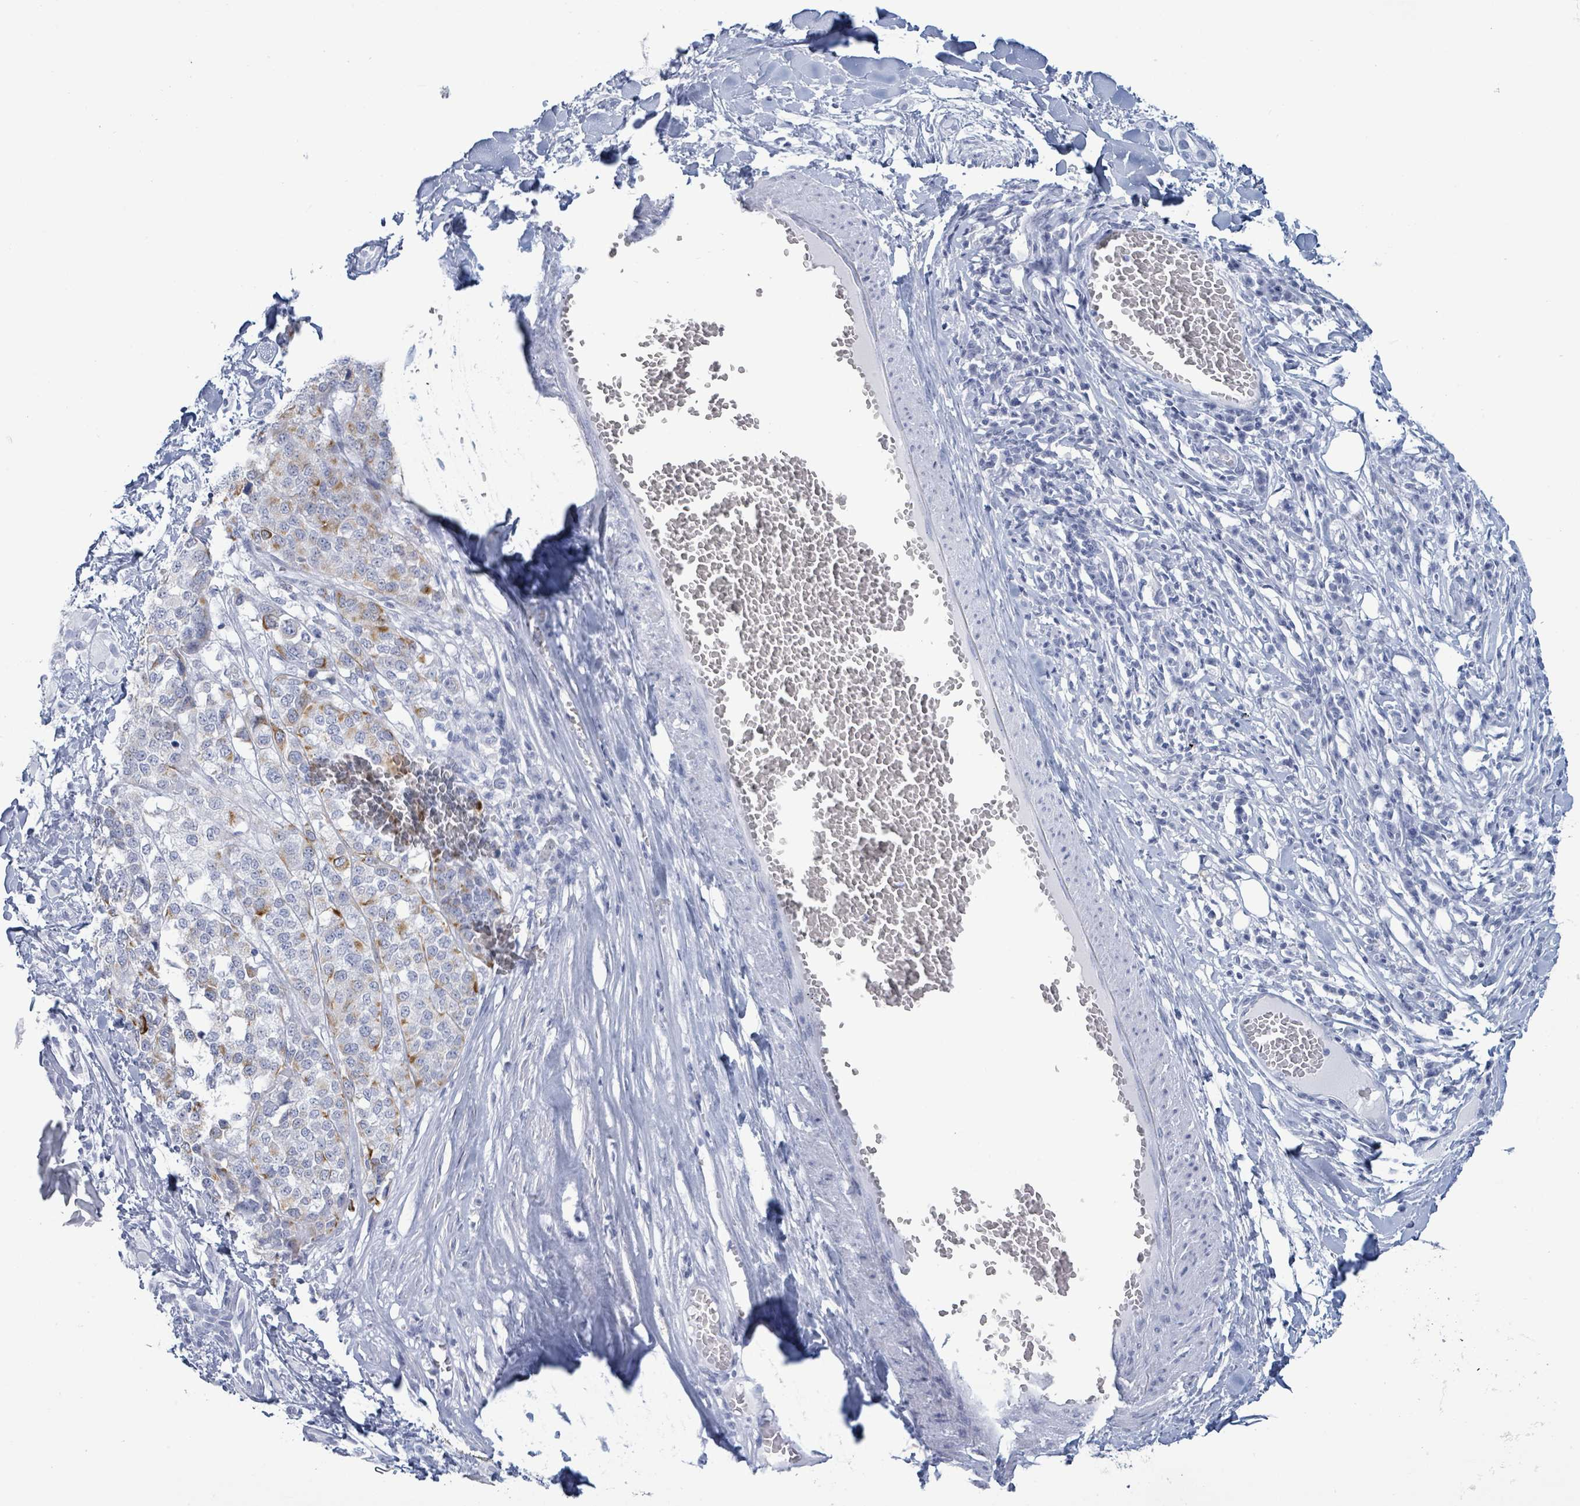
{"staining": {"intensity": "moderate", "quantity": "<25%", "location": "cytoplasmic/membranous"}, "tissue": "melanoma", "cell_type": "Tumor cells", "image_type": "cancer", "snomed": [{"axis": "morphology", "description": "Malignant melanoma, Metastatic site"}, {"axis": "topography", "description": "Lymph node"}], "caption": "Melanoma stained with immunohistochemistry (IHC) demonstrates moderate cytoplasmic/membranous staining in about <25% of tumor cells.", "gene": "KRT8", "patient": {"sex": "male", "age": 44}}